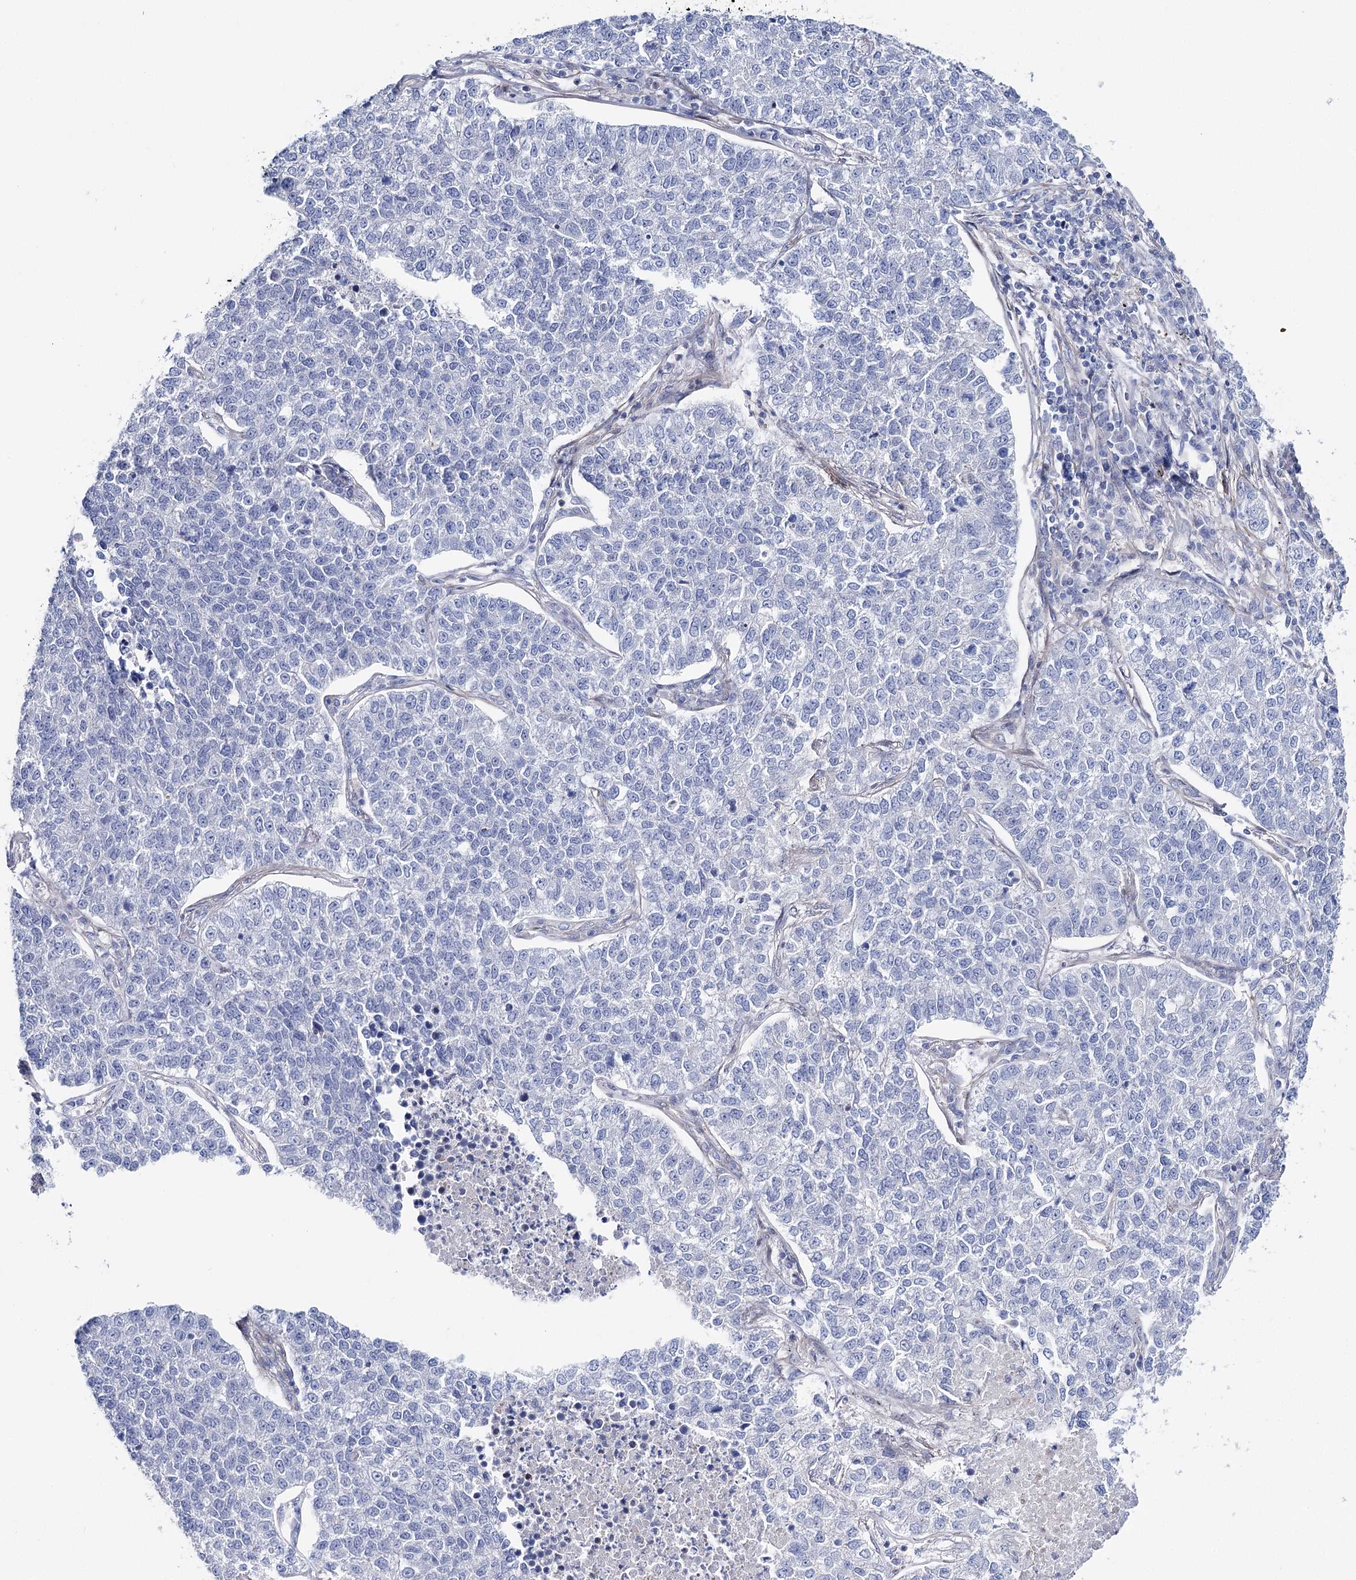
{"staining": {"intensity": "negative", "quantity": "none", "location": "none"}, "tissue": "lung cancer", "cell_type": "Tumor cells", "image_type": "cancer", "snomed": [{"axis": "morphology", "description": "Adenocarcinoma, NOS"}, {"axis": "topography", "description": "Lung"}], "caption": "Protein analysis of adenocarcinoma (lung) demonstrates no significant expression in tumor cells.", "gene": "ANKRD23", "patient": {"sex": "male", "age": 49}}